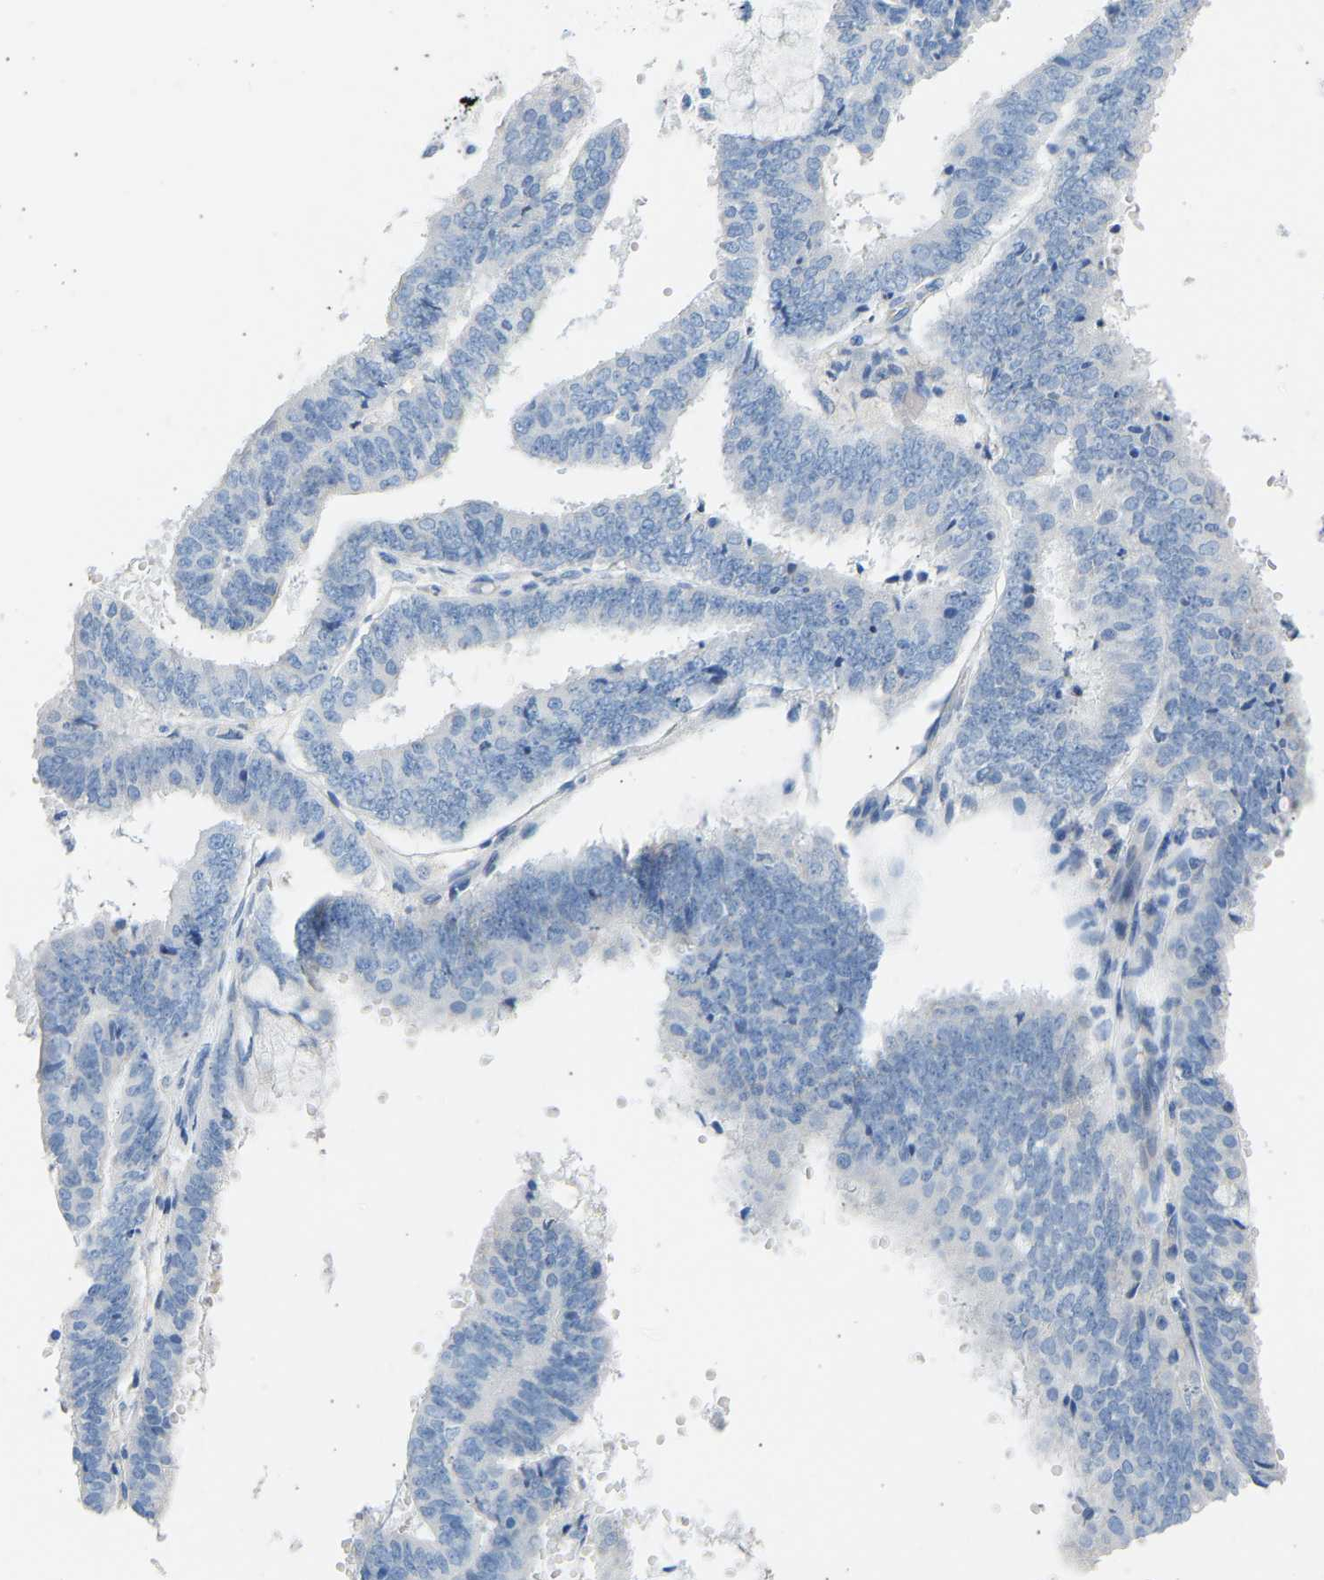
{"staining": {"intensity": "negative", "quantity": "none", "location": "none"}, "tissue": "endometrial cancer", "cell_type": "Tumor cells", "image_type": "cancer", "snomed": [{"axis": "morphology", "description": "Adenocarcinoma, NOS"}, {"axis": "topography", "description": "Endometrium"}], "caption": "This image is of endometrial cancer stained with immunohistochemistry to label a protein in brown with the nuclei are counter-stained blue. There is no positivity in tumor cells.", "gene": "GNAS", "patient": {"sex": "female", "age": 63}}